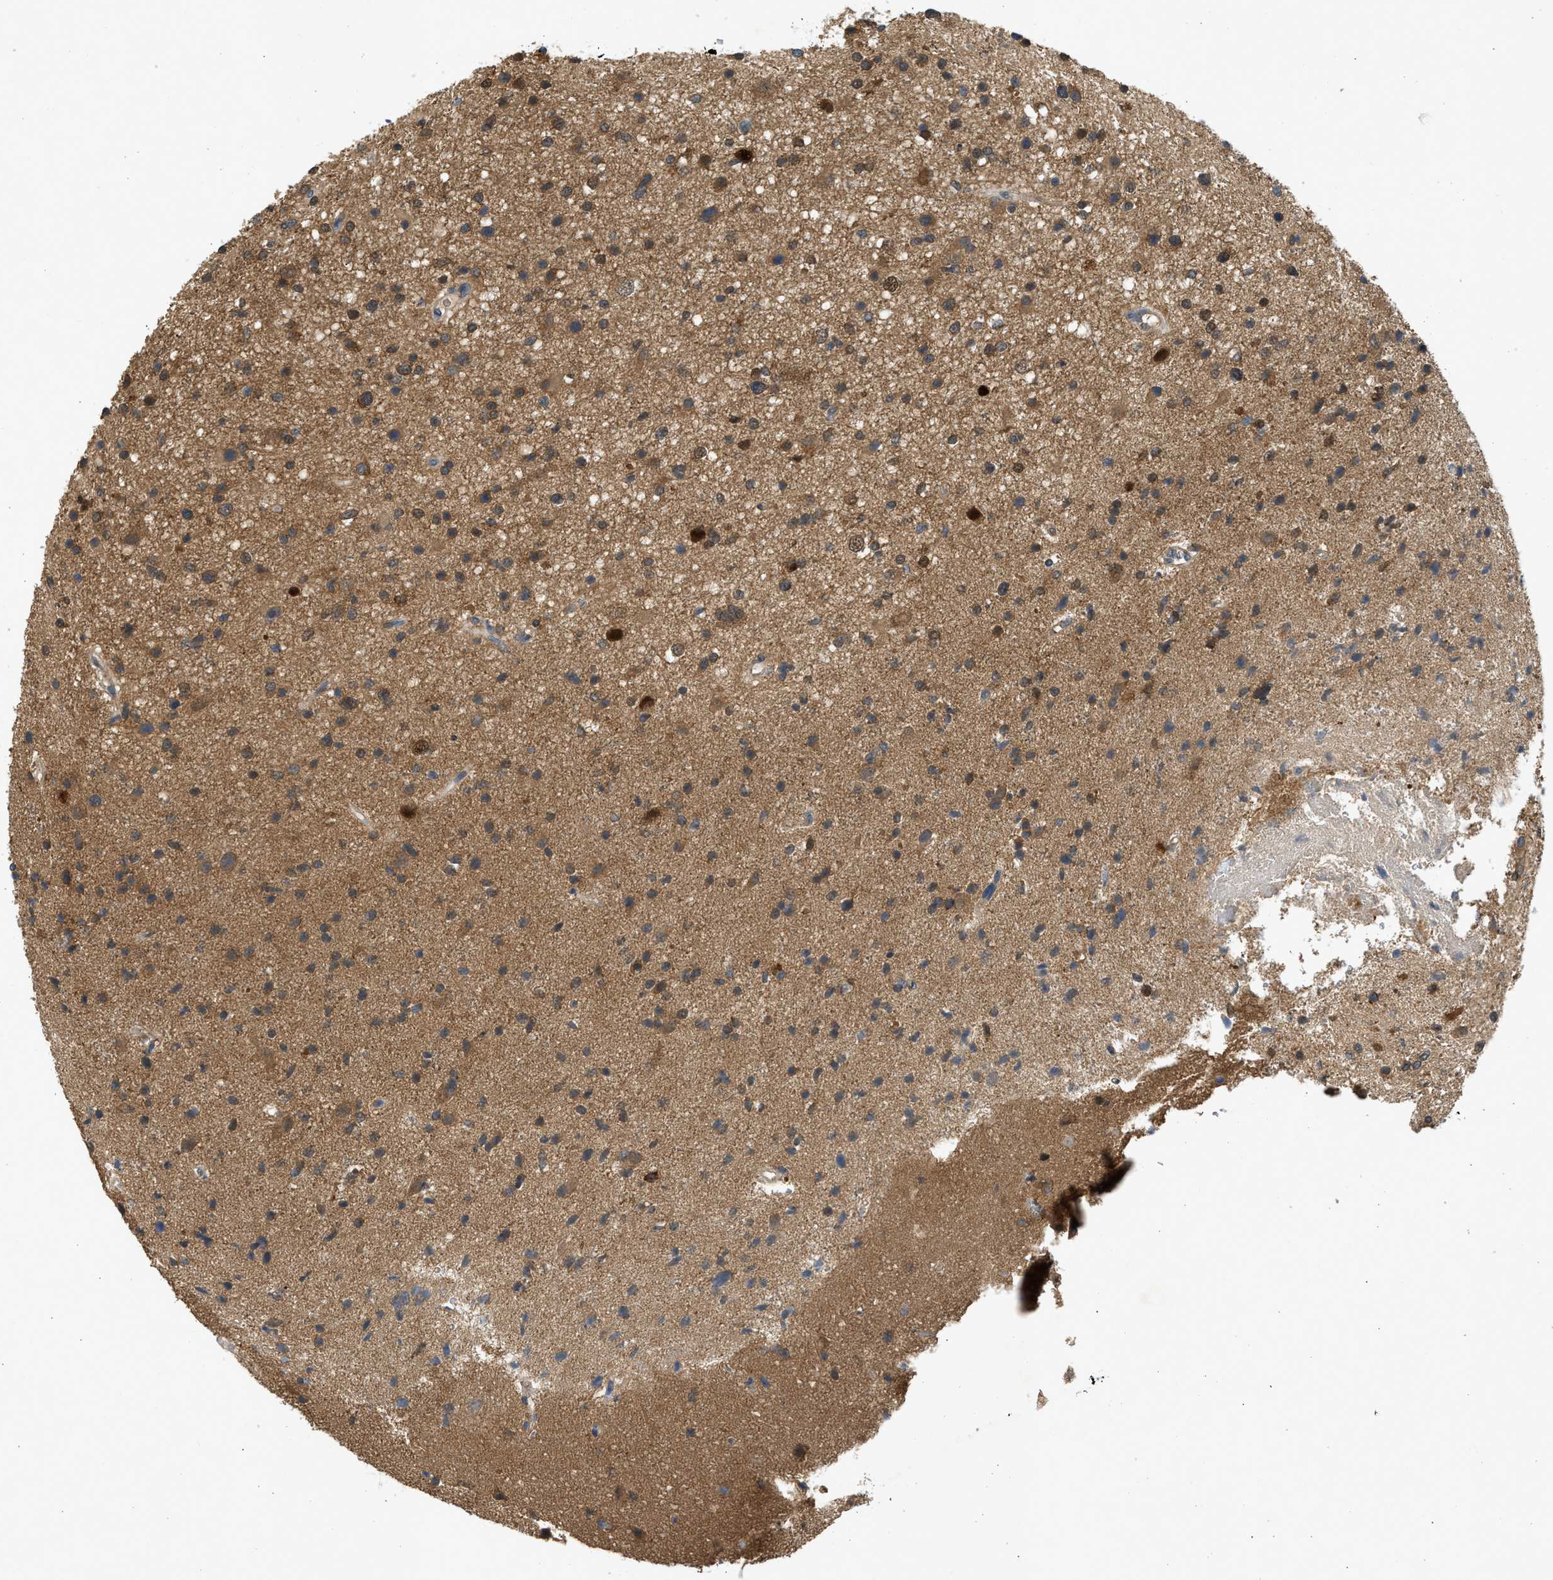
{"staining": {"intensity": "moderate", "quantity": ">75%", "location": "cytoplasmic/membranous"}, "tissue": "glioma", "cell_type": "Tumor cells", "image_type": "cancer", "snomed": [{"axis": "morphology", "description": "Glioma, malignant, High grade"}, {"axis": "topography", "description": "Brain"}], "caption": "Immunohistochemical staining of glioma exhibits medium levels of moderate cytoplasmic/membranous positivity in approximately >75% of tumor cells.", "gene": "MAPK7", "patient": {"sex": "male", "age": 33}}